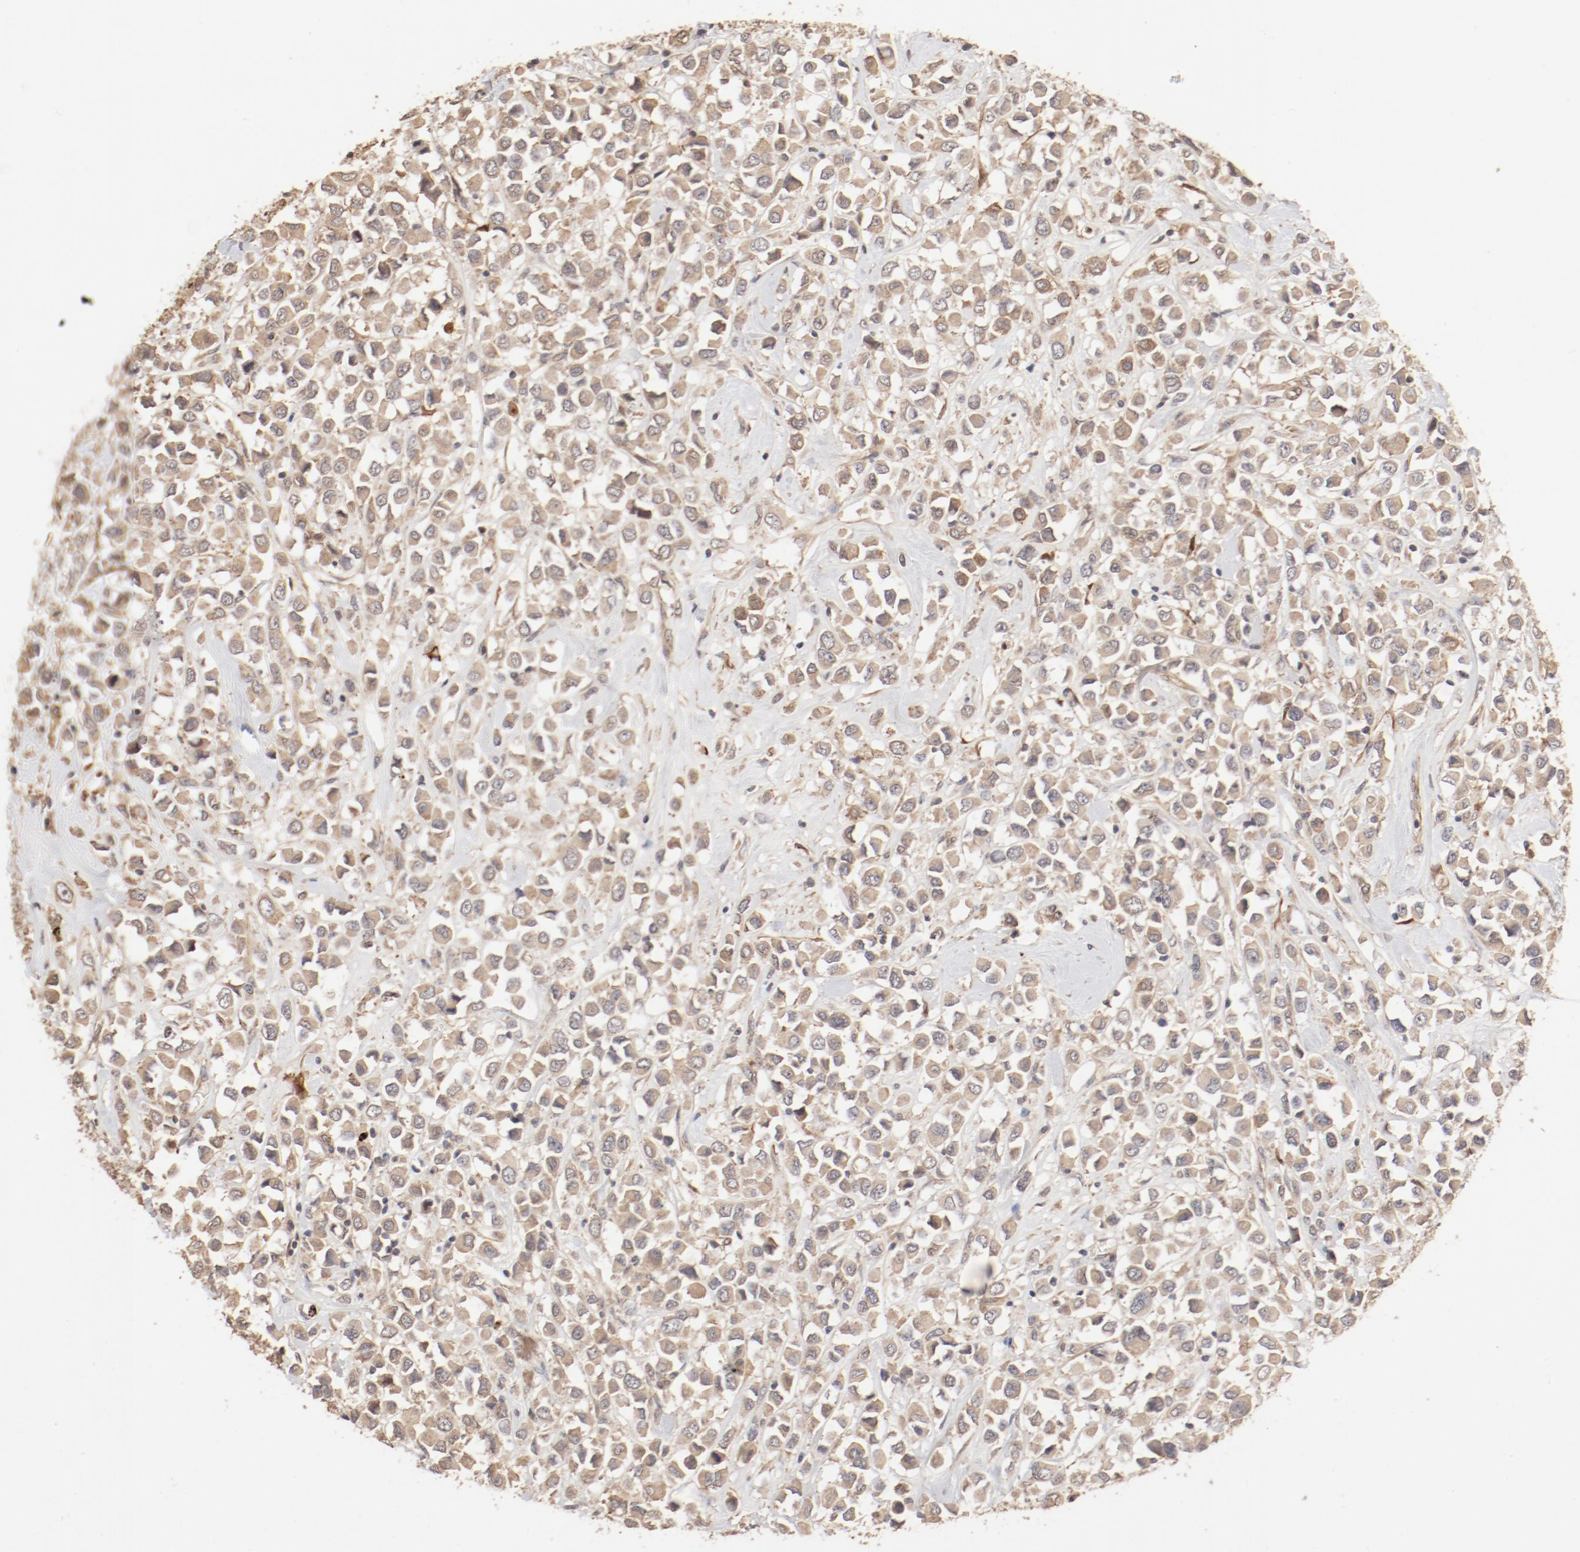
{"staining": {"intensity": "moderate", "quantity": ">75%", "location": "cytoplasmic/membranous"}, "tissue": "breast cancer", "cell_type": "Tumor cells", "image_type": "cancer", "snomed": [{"axis": "morphology", "description": "Duct carcinoma"}, {"axis": "topography", "description": "Breast"}], "caption": "This is a photomicrograph of IHC staining of breast cancer, which shows moderate expression in the cytoplasmic/membranous of tumor cells.", "gene": "IL3RA", "patient": {"sex": "female", "age": 61}}